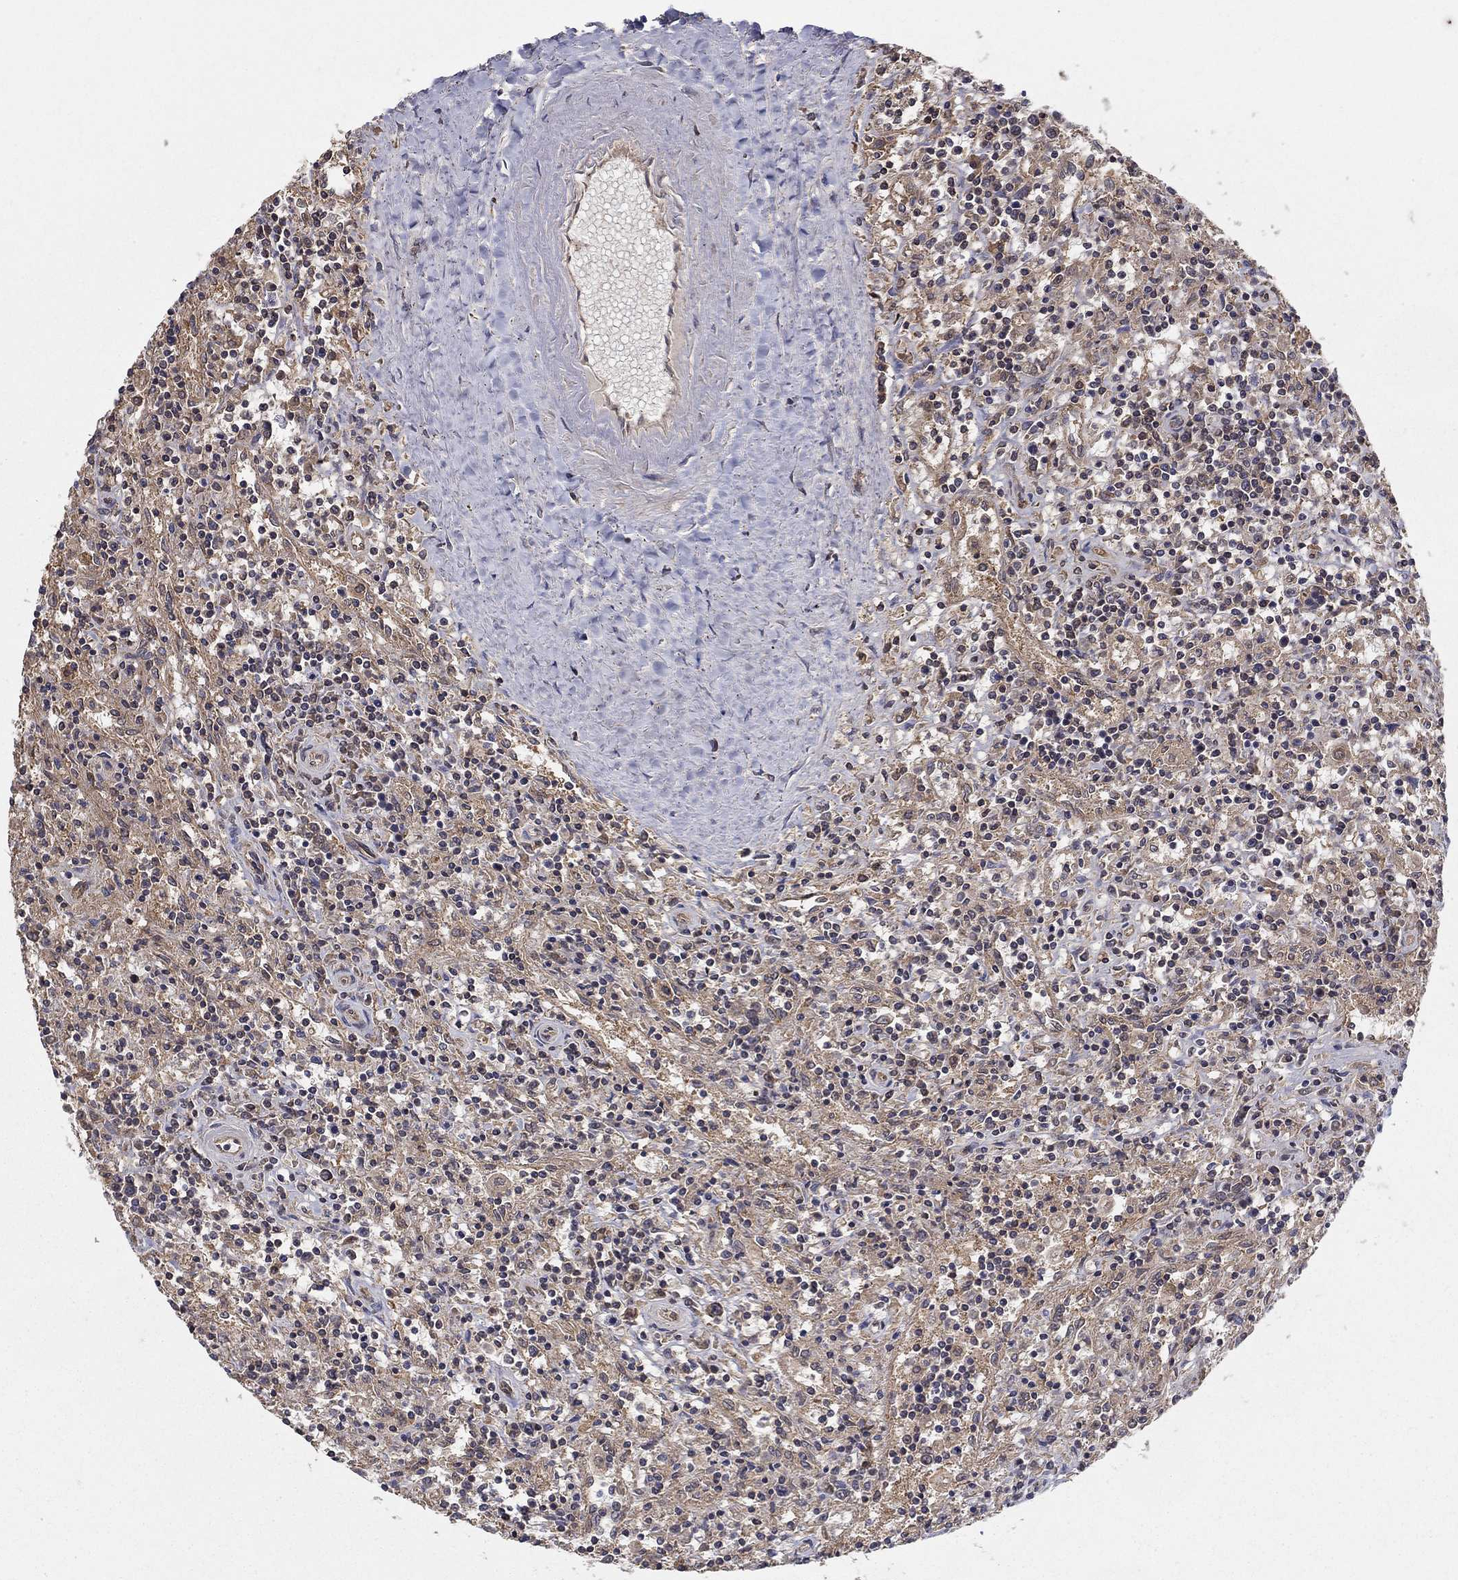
{"staining": {"intensity": "weak", "quantity": "25%-75%", "location": "cytoplasmic/membranous"}, "tissue": "lymphoma", "cell_type": "Tumor cells", "image_type": "cancer", "snomed": [{"axis": "morphology", "description": "Malignant lymphoma, non-Hodgkin's type, Low grade"}, {"axis": "topography", "description": "Spleen"}], "caption": "Immunohistochemistry micrograph of neoplastic tissue: lymphoma stained using IHC reveals low levels of weak protein expression localized specifically in the cytoplasmic/membranous of tumor cells, appearing as a cytoplasmic/membranous brown color.", "gene": "BMERB1", "patient": {"sex": "male", "age": 62}}